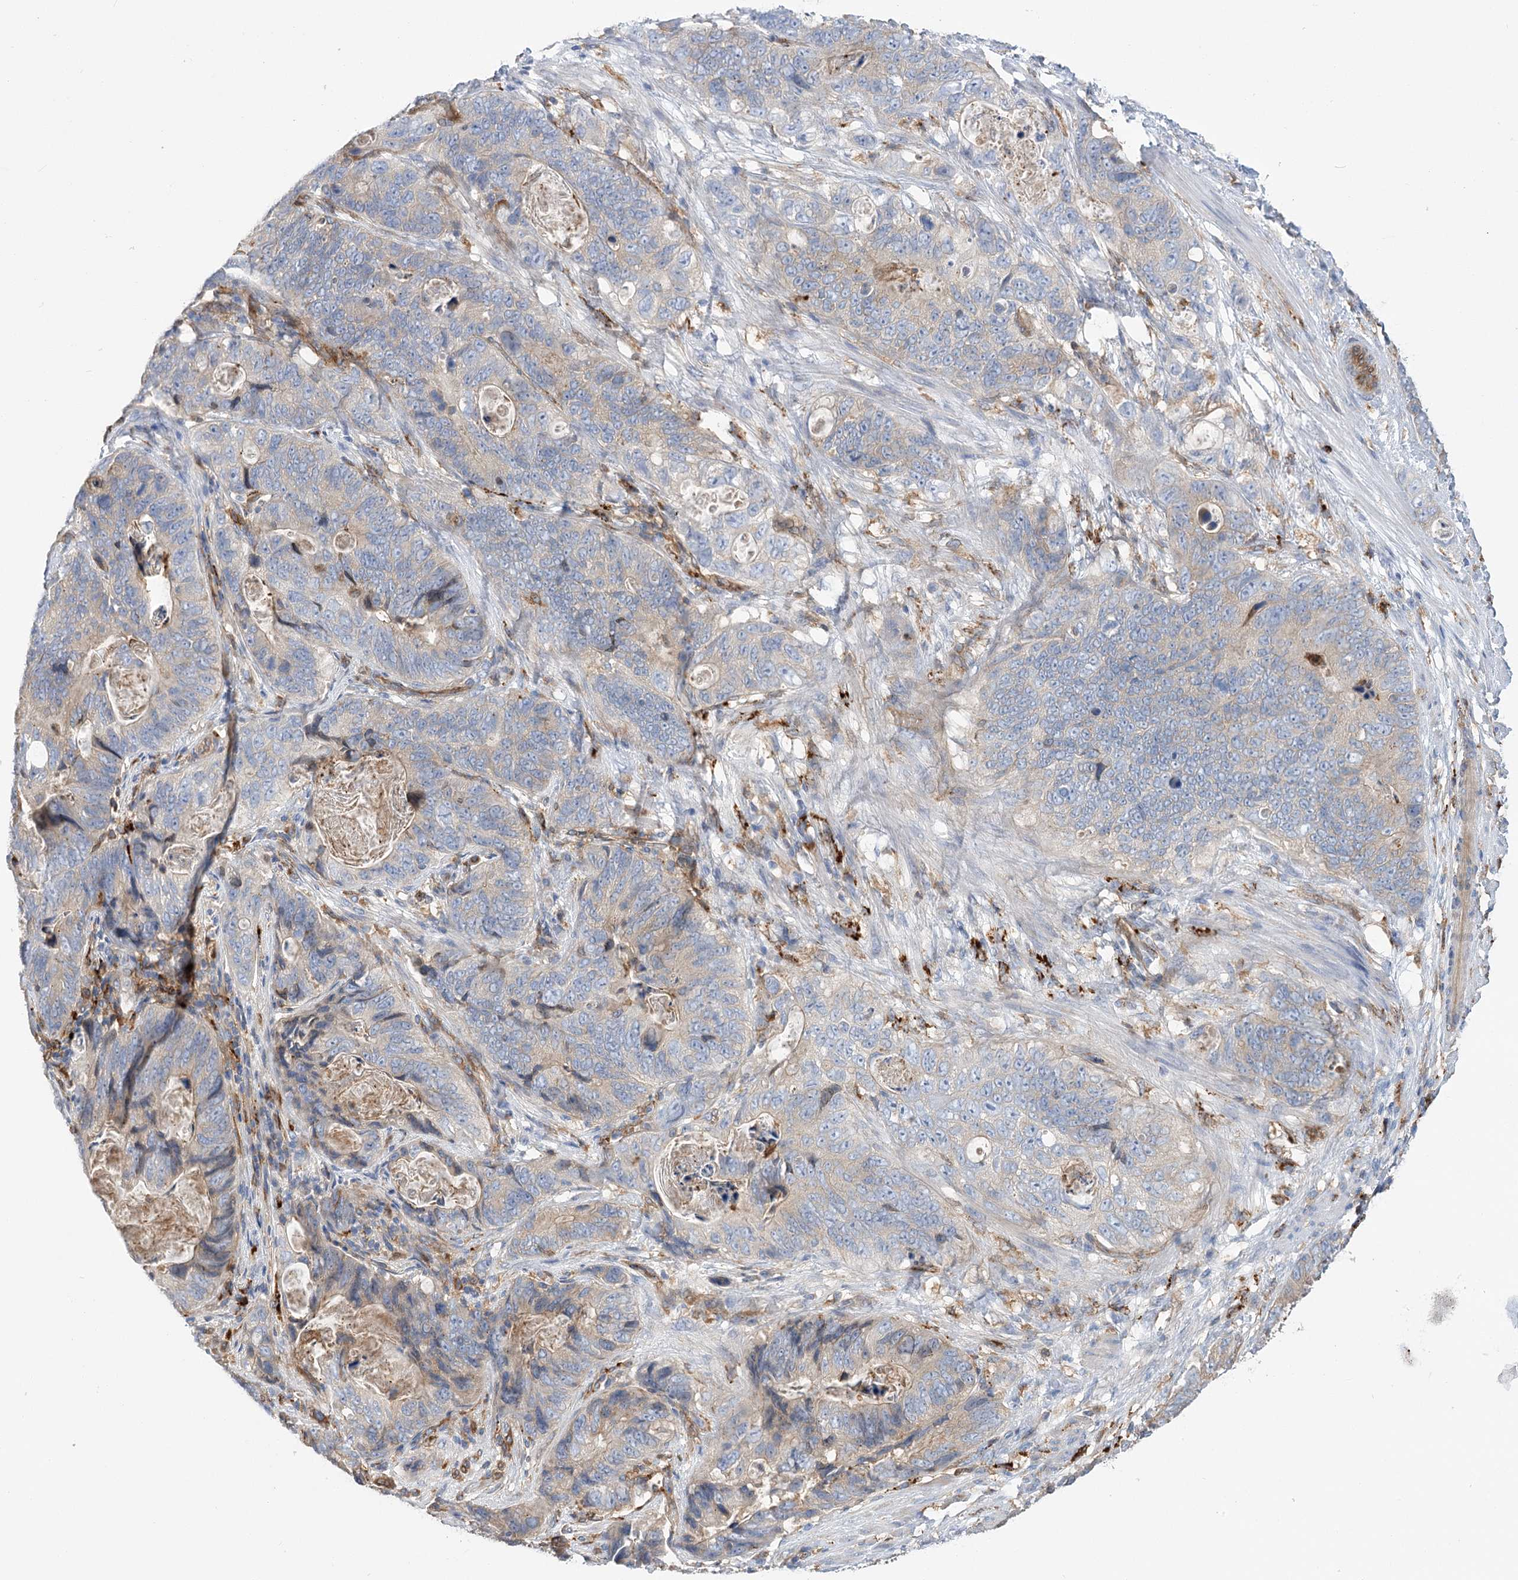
{"staining": {"intensity": "negative", "quantity": "none", "location": "none"}, "tissue": "stomach cancer", "cell_type": "Tumor cells", "image_type": "cancer", "snomed": [{"axis": "morphology", "description": "Normal tissue, NOS"}, {"axis": "morphology", "description": "Adenocarcinoma, NOS"}, {"axis": "topography", "description": "Stomach"}], "caption": "Adenocarcinoma (stomach) was stained to show a protein in brown. There is no significant staining in tumor cells.", "gene": "GUSB", "patient": {"sex": "female", "age": 89}}